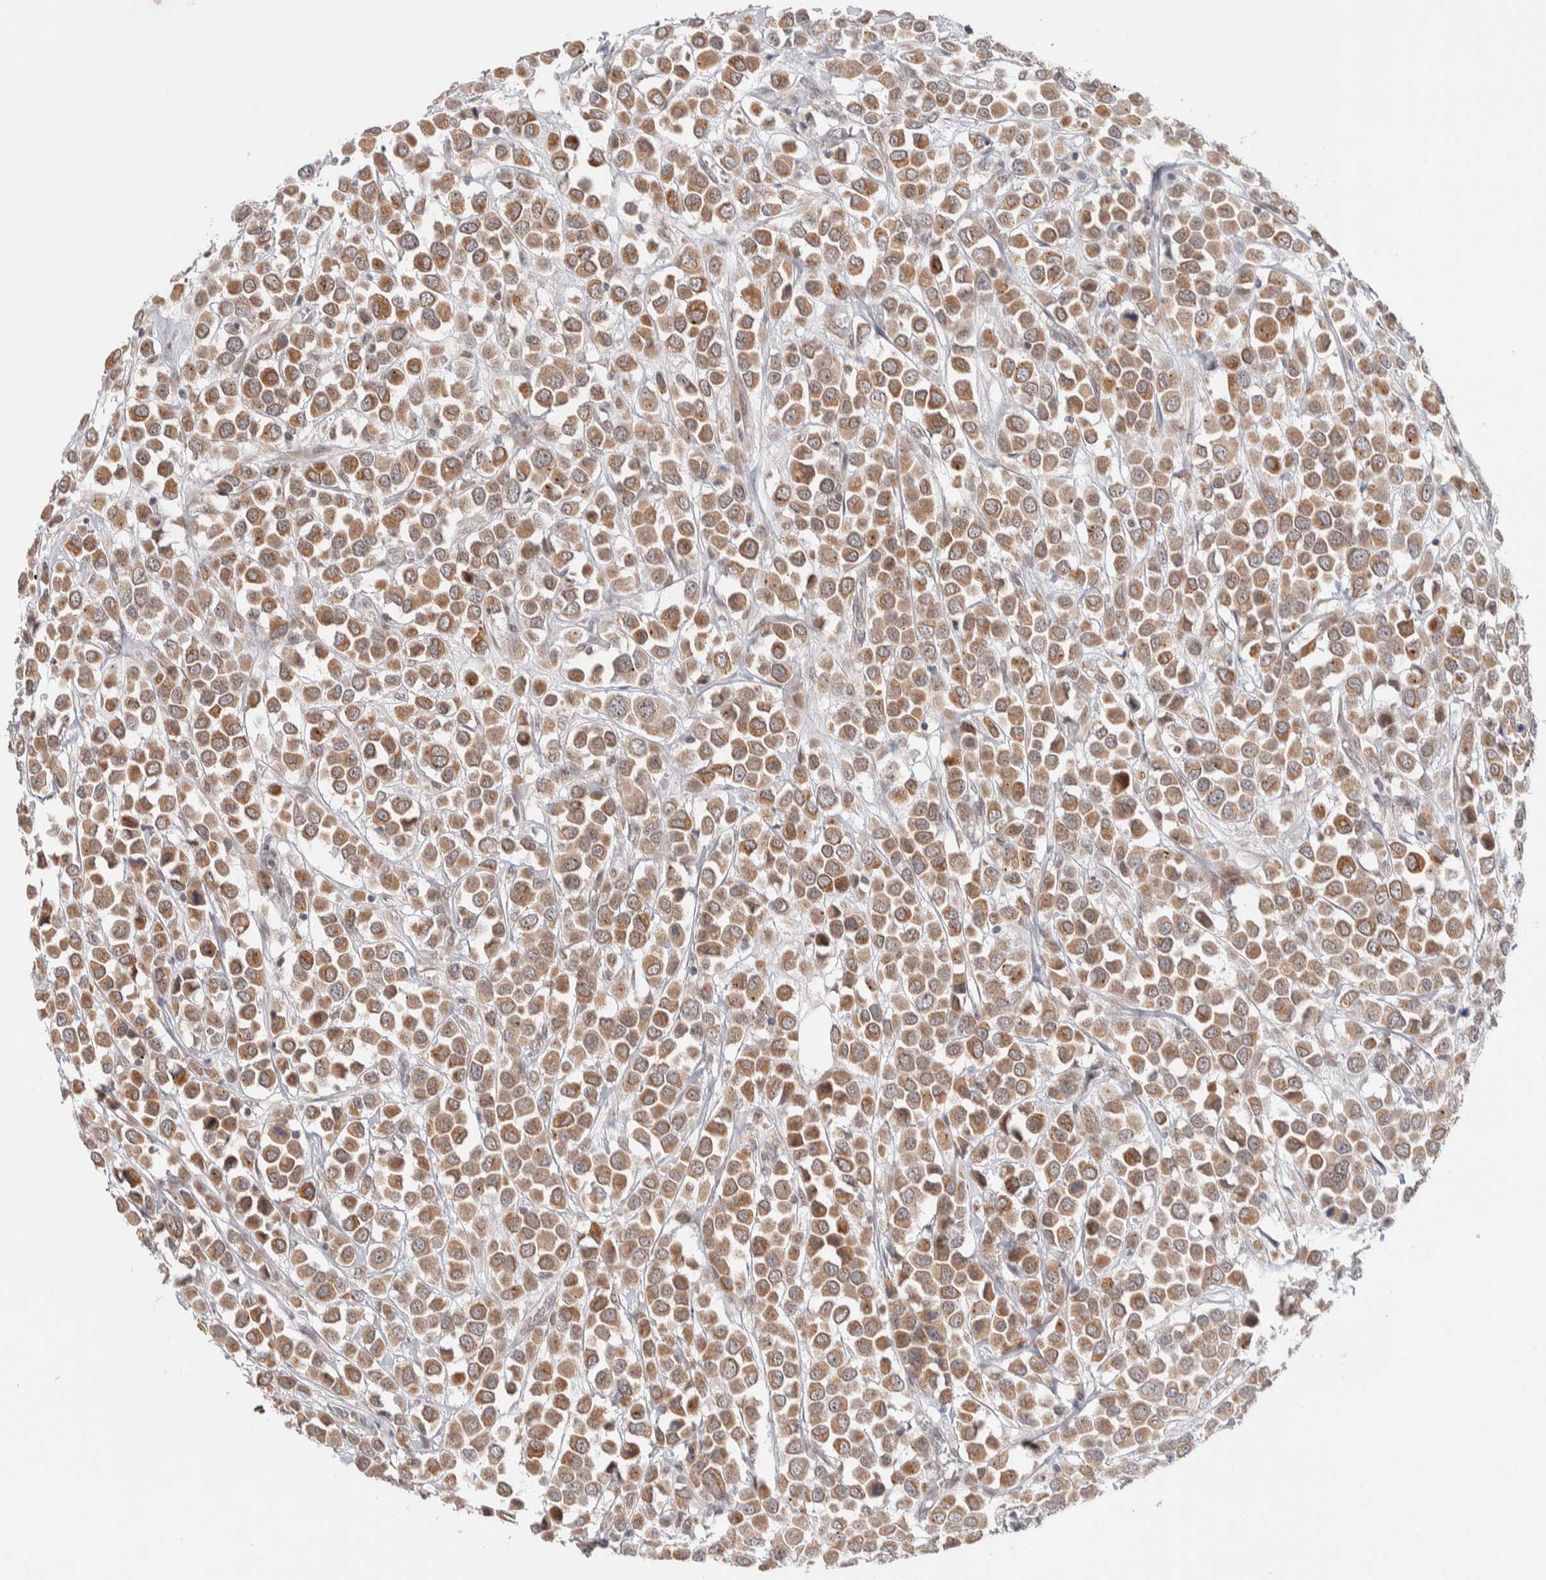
{"staining": {"intensity": "moderate", "quantity": ">75%", "location": "cytoplasmic/membranous"}, "tissue": "breast cancer", "cell_type": "Tumor cells", "image_type": "cancer", "snomed": [{"axis": "morphology", "description": "Duct carcinoma"}, {"axis": "topography", "description": "Breast"}], "caption": "Protein expression analysis of breast cancer (invasive ductal carcinoma) demonstrates moderate cytoplasmic/membranous positivity in about >75% of tumor cells.", "gene": "CRAT", "patient": {"sex": "female", "age": 61}}